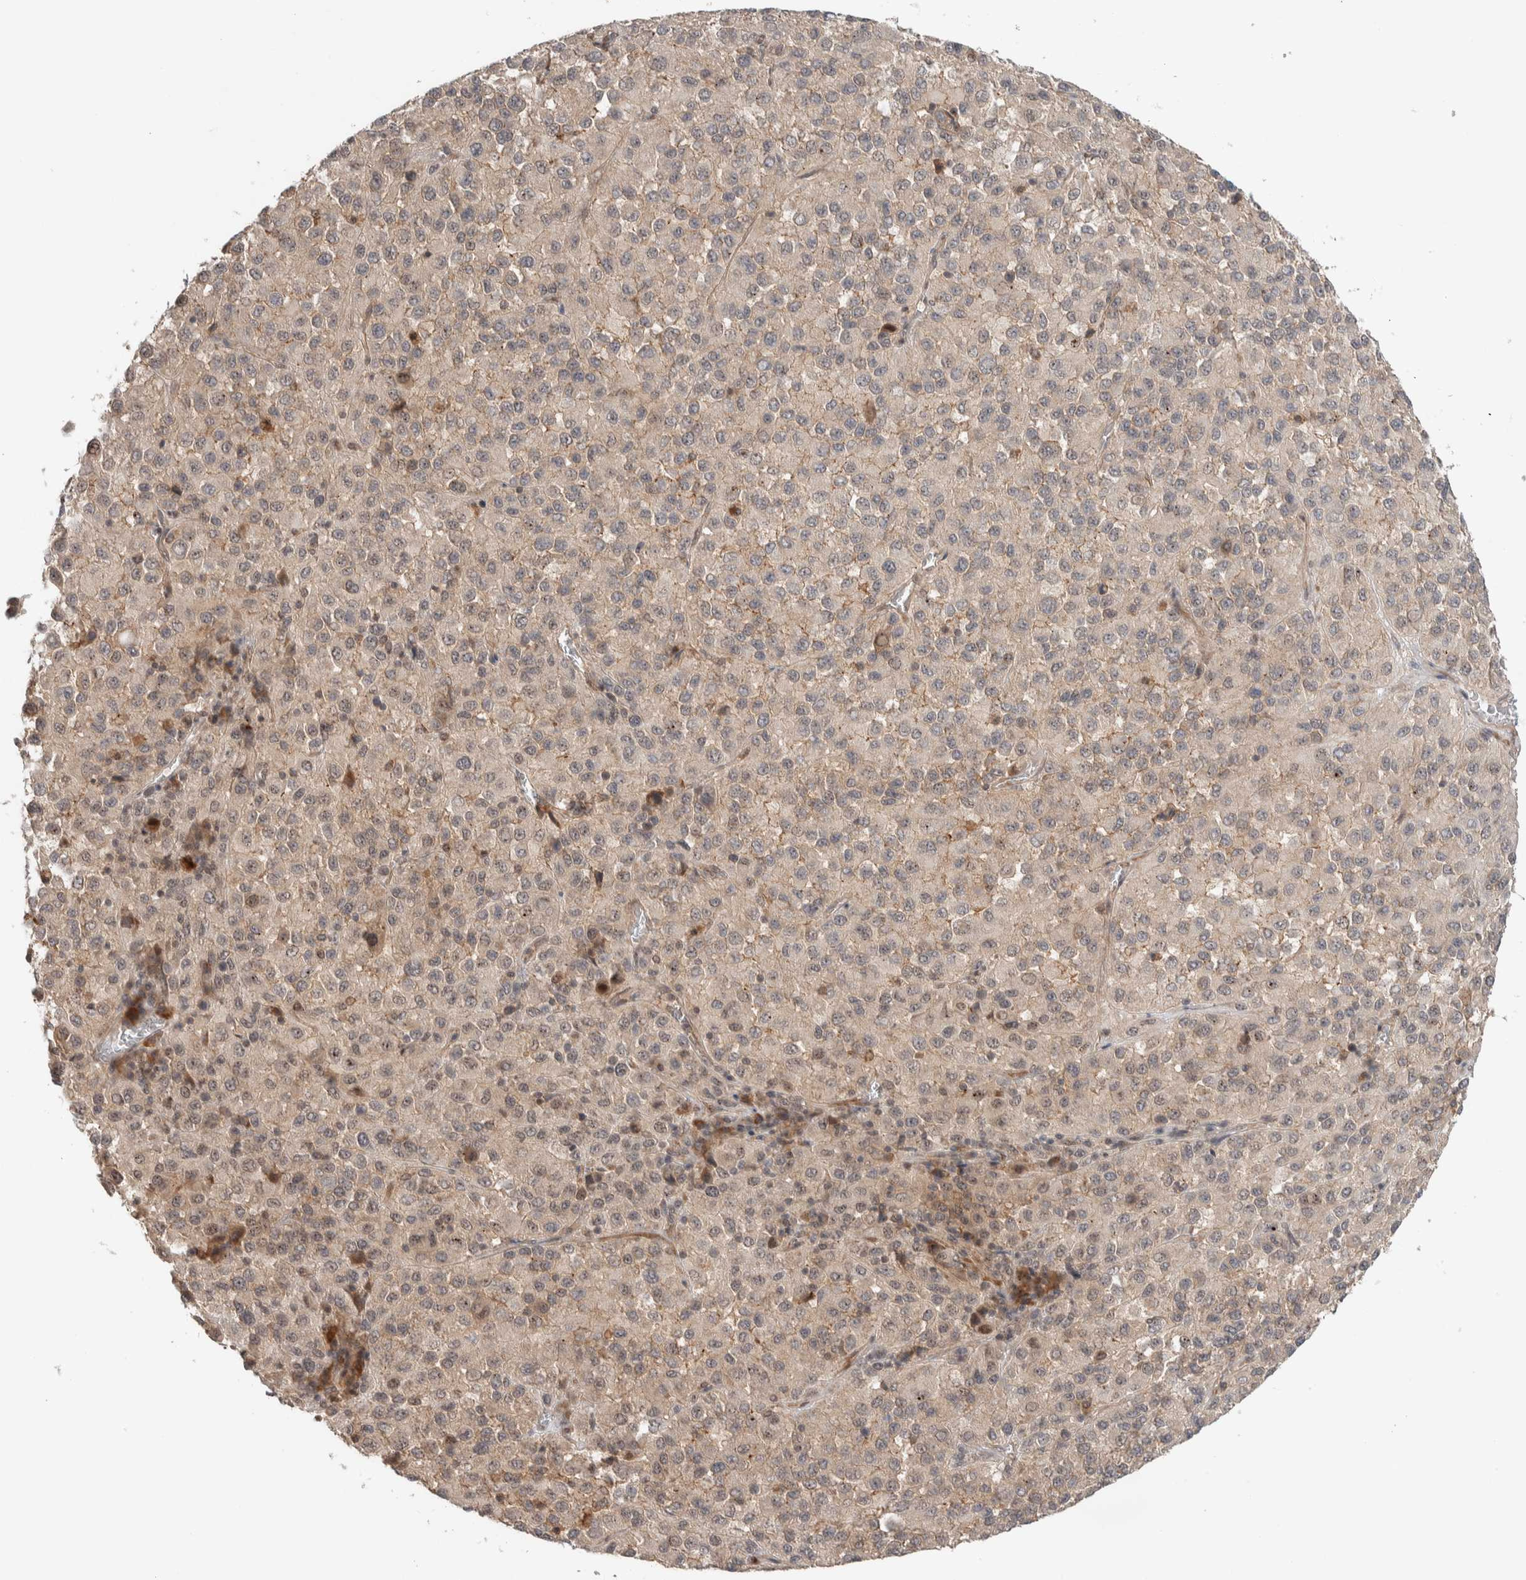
{"staining": {"intensity": "negative", "quantity": "none", "location": "none"}, "tissue": "melanoma", "cell_type": "Tumor cells", "image_type": "cancer", "snomed": [{"axis": "morphology", "description": "Malignant melanoma, Metastatic site"}, {"axis": "topography", "description": "Lung"}], "caption": "An IHC image of malignant melanoma (metastatic site) is shown. There is no staining in tumor cells of malignant melanoma (metastatic site).", "gene": "DEPTOR", "patient": {"sex": "male", "age": 64}}